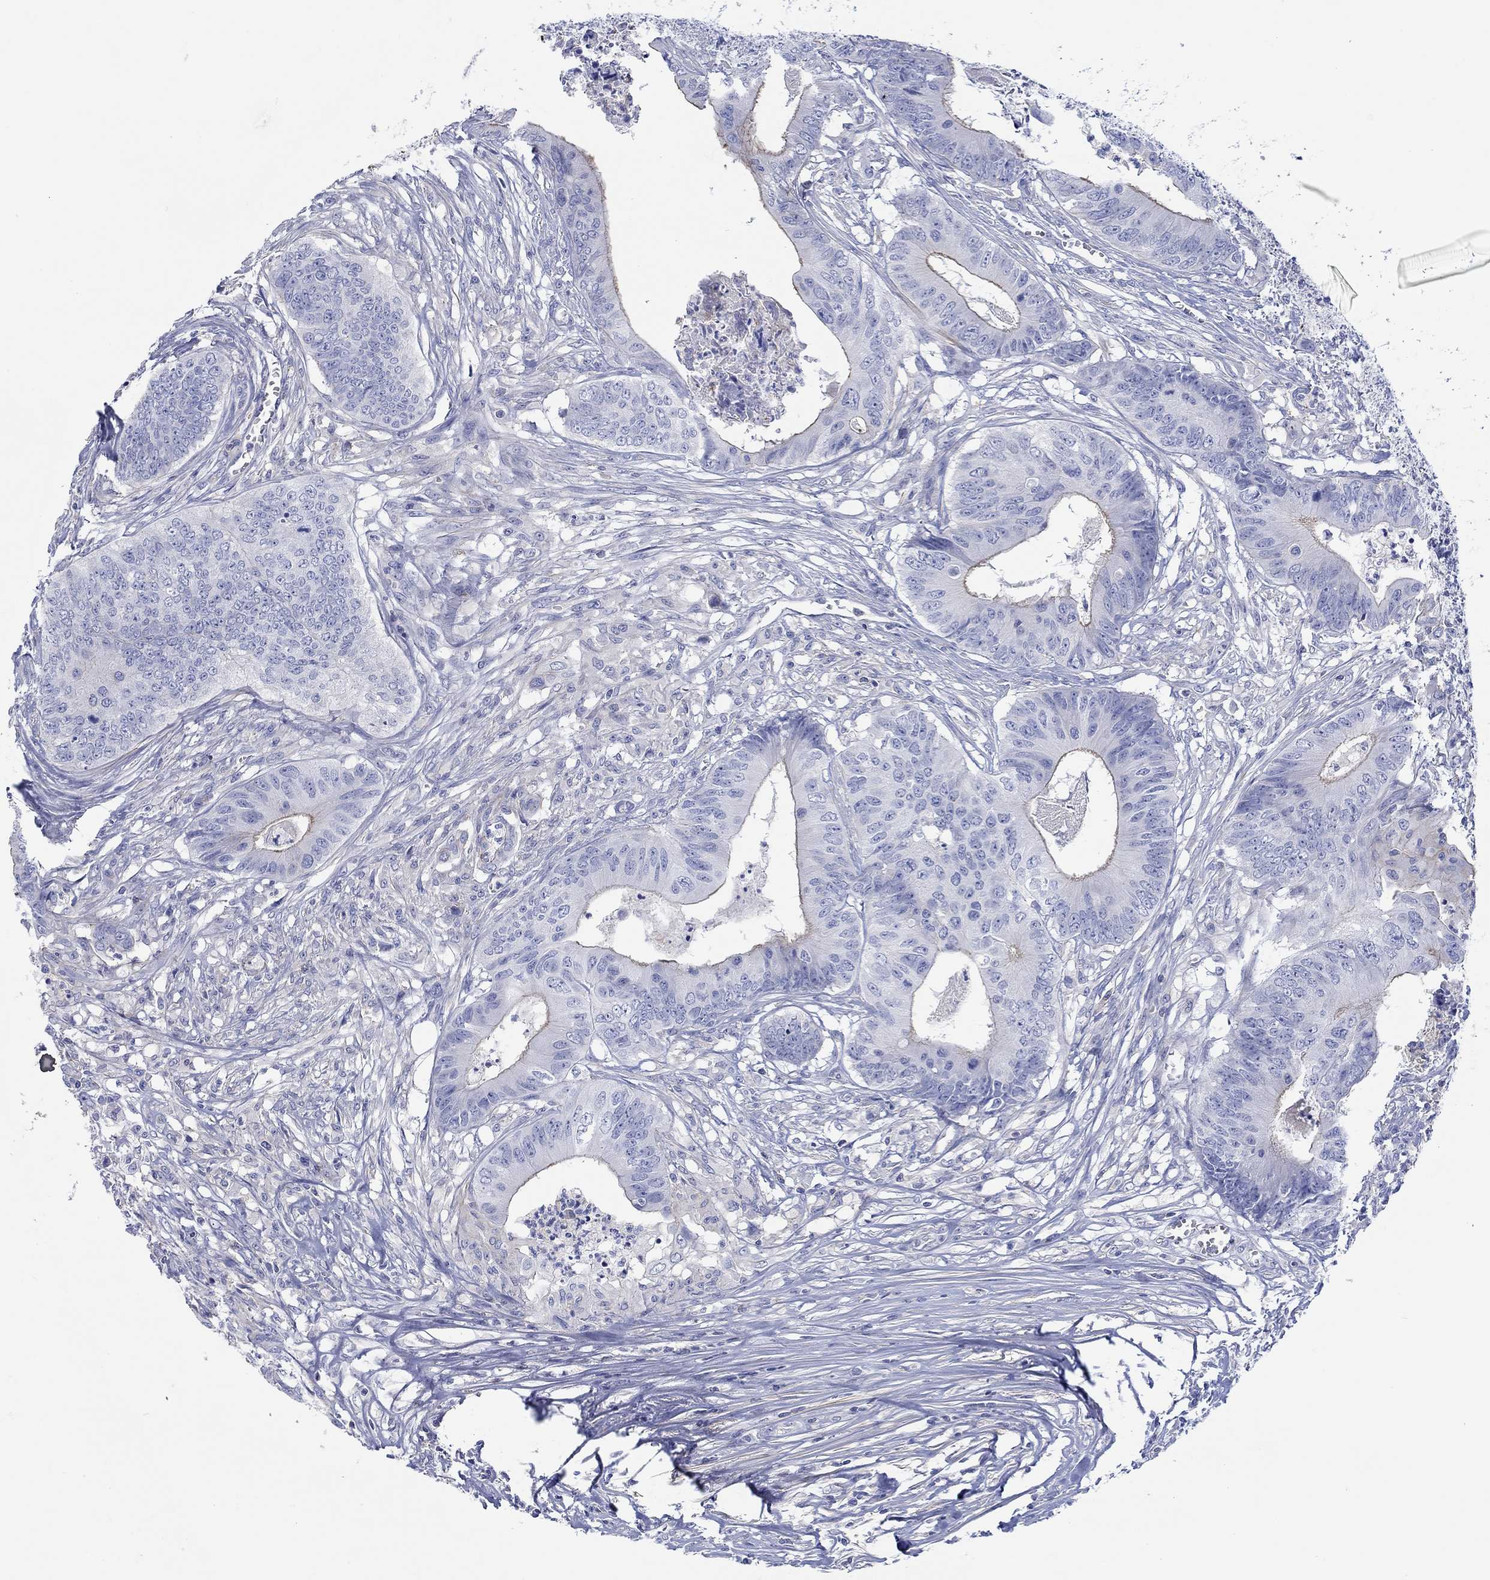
{"staining": {"intensity": "moderate", "quantity": "<25%", "location": "cytoplasmic/membranous"}, "tissue": "colorectal cancer", "cell_type": "Tumor cells", "image_type": "cancer", "snomed": [{"axis": "morphology", "description": "Adenocarcinoma, NOS"}, {"axis": "topography", "description": "Colon"}], "caption": "This histopathology image shows colorectal adenocarcinoma stained with immunohistochemistry (IHC) to label a protein in brown. The cytoplasmic/membranous of tumor cells show moderate positivity for the protein. Nuclei are counter-stained blue.", "gene": "PPIL6", "patient": {"sex": "male", "age": 84}}